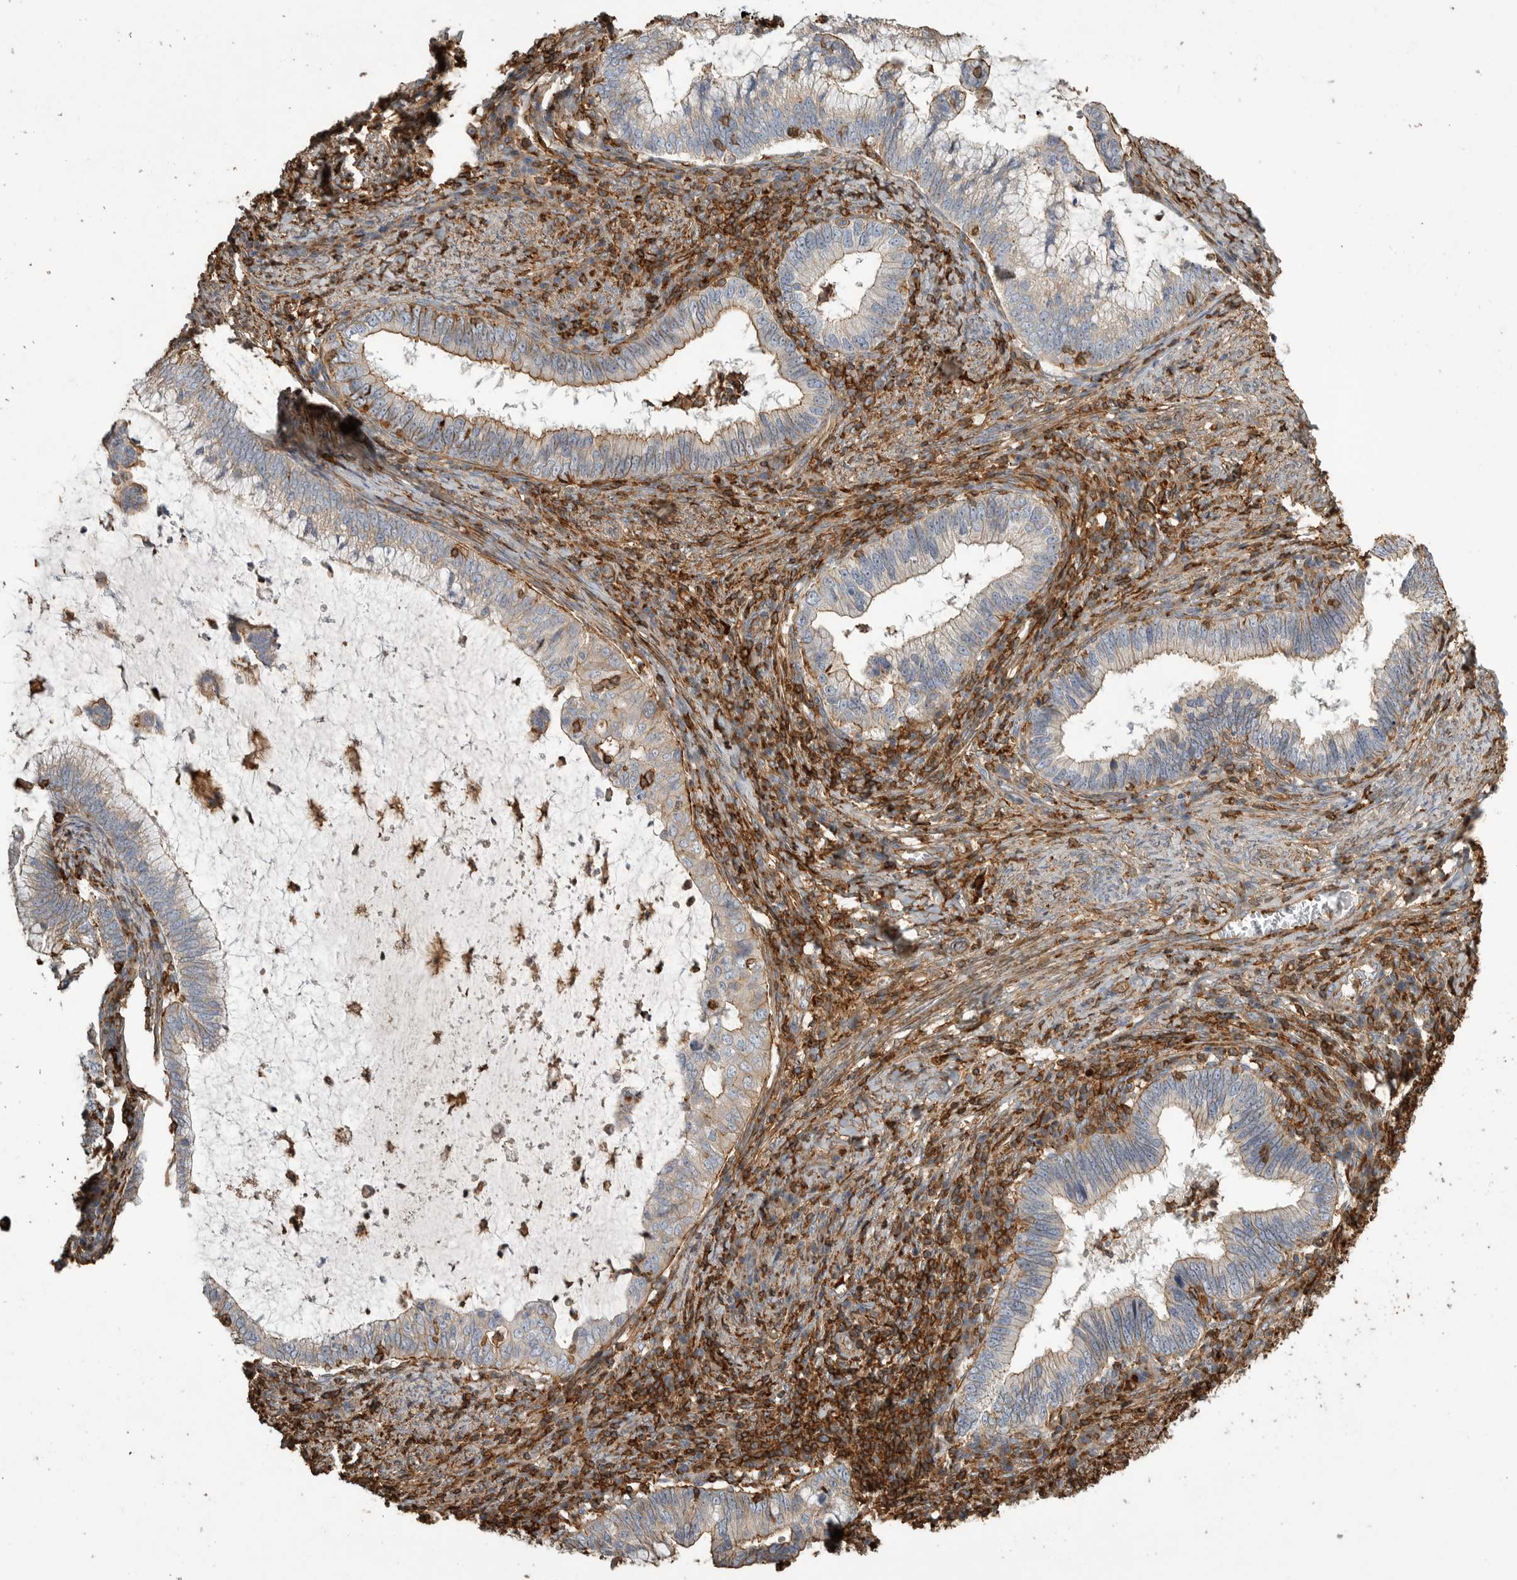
{"staining": {"intensity": "moderate", "quantity": "<25%", "location": "cytoplasmic/membranous"}, "tissue": "cervical cancer", "cell_type": "Tumor cells", "image_type": "cancer", "snomed": [{"axis": "morphology", "description": "Adenocarcinoma, NOS"}, {"axis": "topography", "description": "Cervix"}], "caption": "Protein positivity by IHC exhibits moderate cytoplasmic/membranous staining in about <25% of tumor cells in cervical adenocarcinoma. (DAB = brown stain, brightfield microscopy at high magnification).", "gene": "GPER1", "patient": {"sex": "female", "age": 36}}